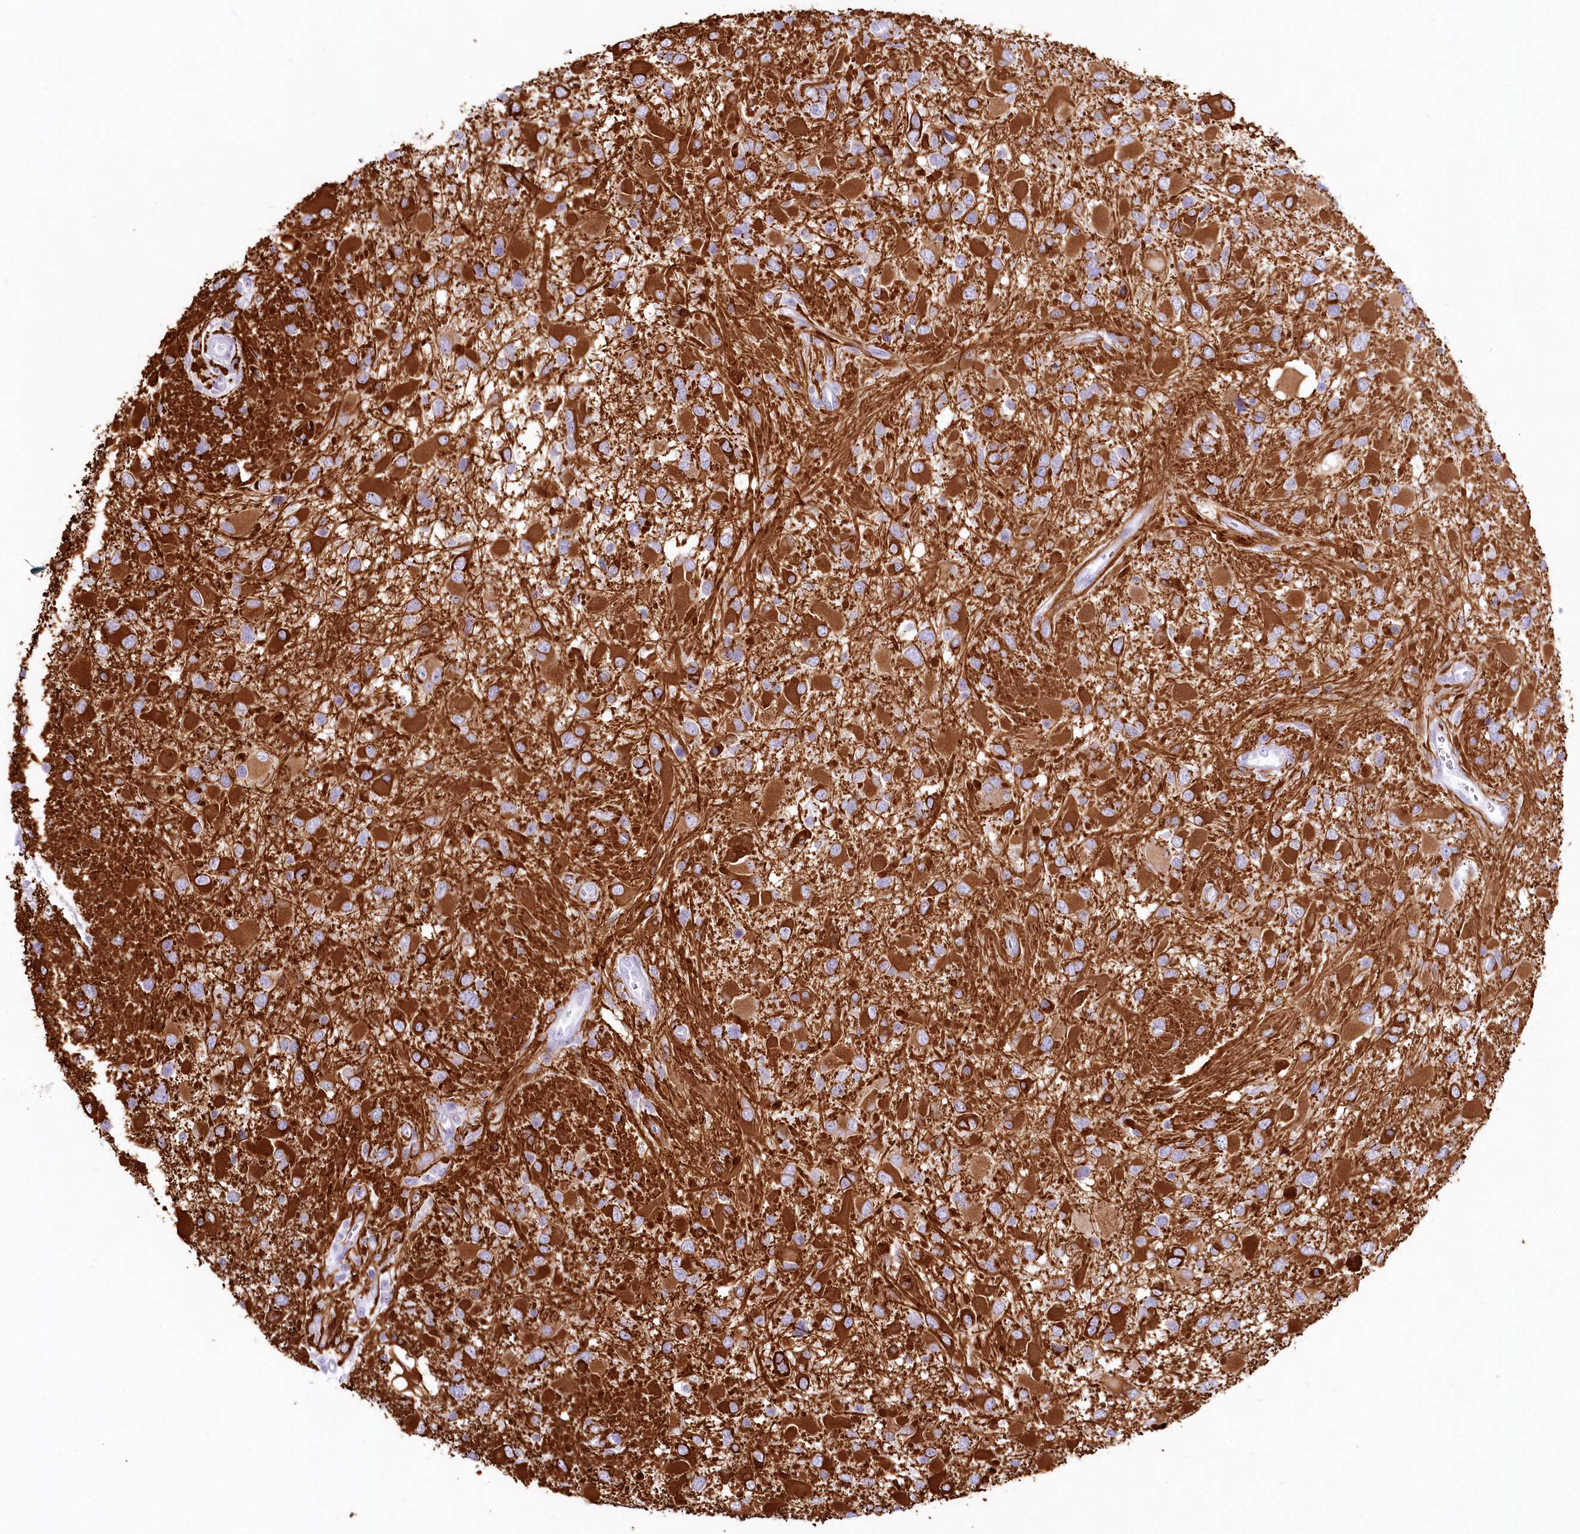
{"staining": {"intensity": "strong", "quantity": "25%-75%", "location": "cytoplasmic/membranous"}, "tissue": "glioma", "cell_type": "Tumor cells", "image_type": "cancer", "snomed": [{"axis": "morphology", "description": "Glioma, malignant, High grade"}, {"axis": "topography", "description": "Brain"}], "caption": "Malignant glioma (high-grade) tissue exhibits strong cytoplasmic/membranous positivity in about 25%-75% of tumor cells", "gene": "IFIT5", "patient": {"sex": "male", "age": 53}}